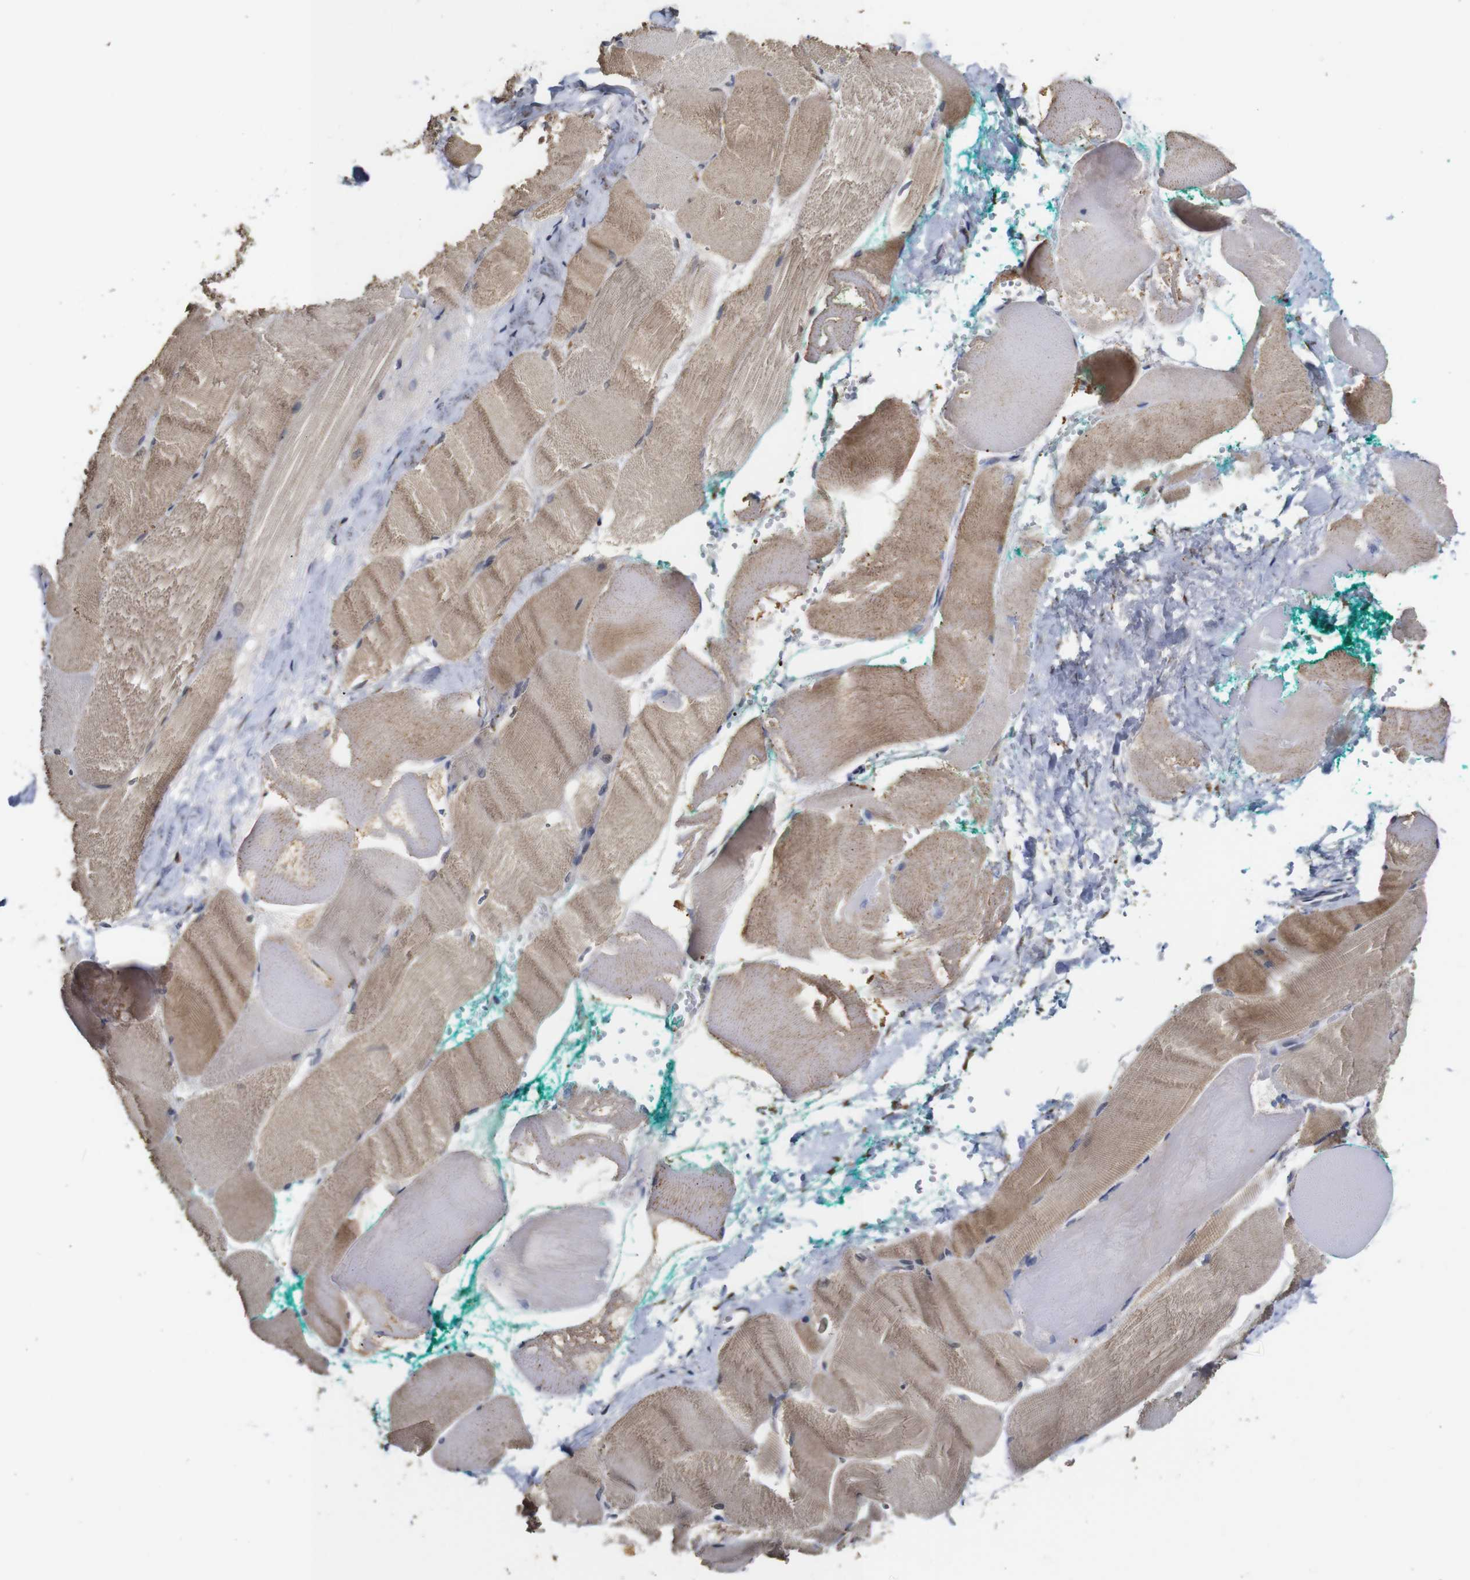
{"staining": {"intensity": "moderate", "quantity": ">75%", "location": "cytoplasmic/membranous"}, "tissue": "skeletal muscle", "cell_type": "Myocytes", "image_type": "normal", "snomed": [{"axis": "morphology", "description": "Normal tissue, NOS"}, {"axis": "morphology", "description": "Squamous cell carcinoma, NOS"}, {"axis": "topography", "description": "Skeletal muscle"}], "caption": "This is a micrograph of IHC staining of unremarkable skeletal muscle, which shows moderate staining in the cytoplasmic/membranous of myocytes.", "gene": "NTRK3", "patient": {"sex": "male", "age": 51}}